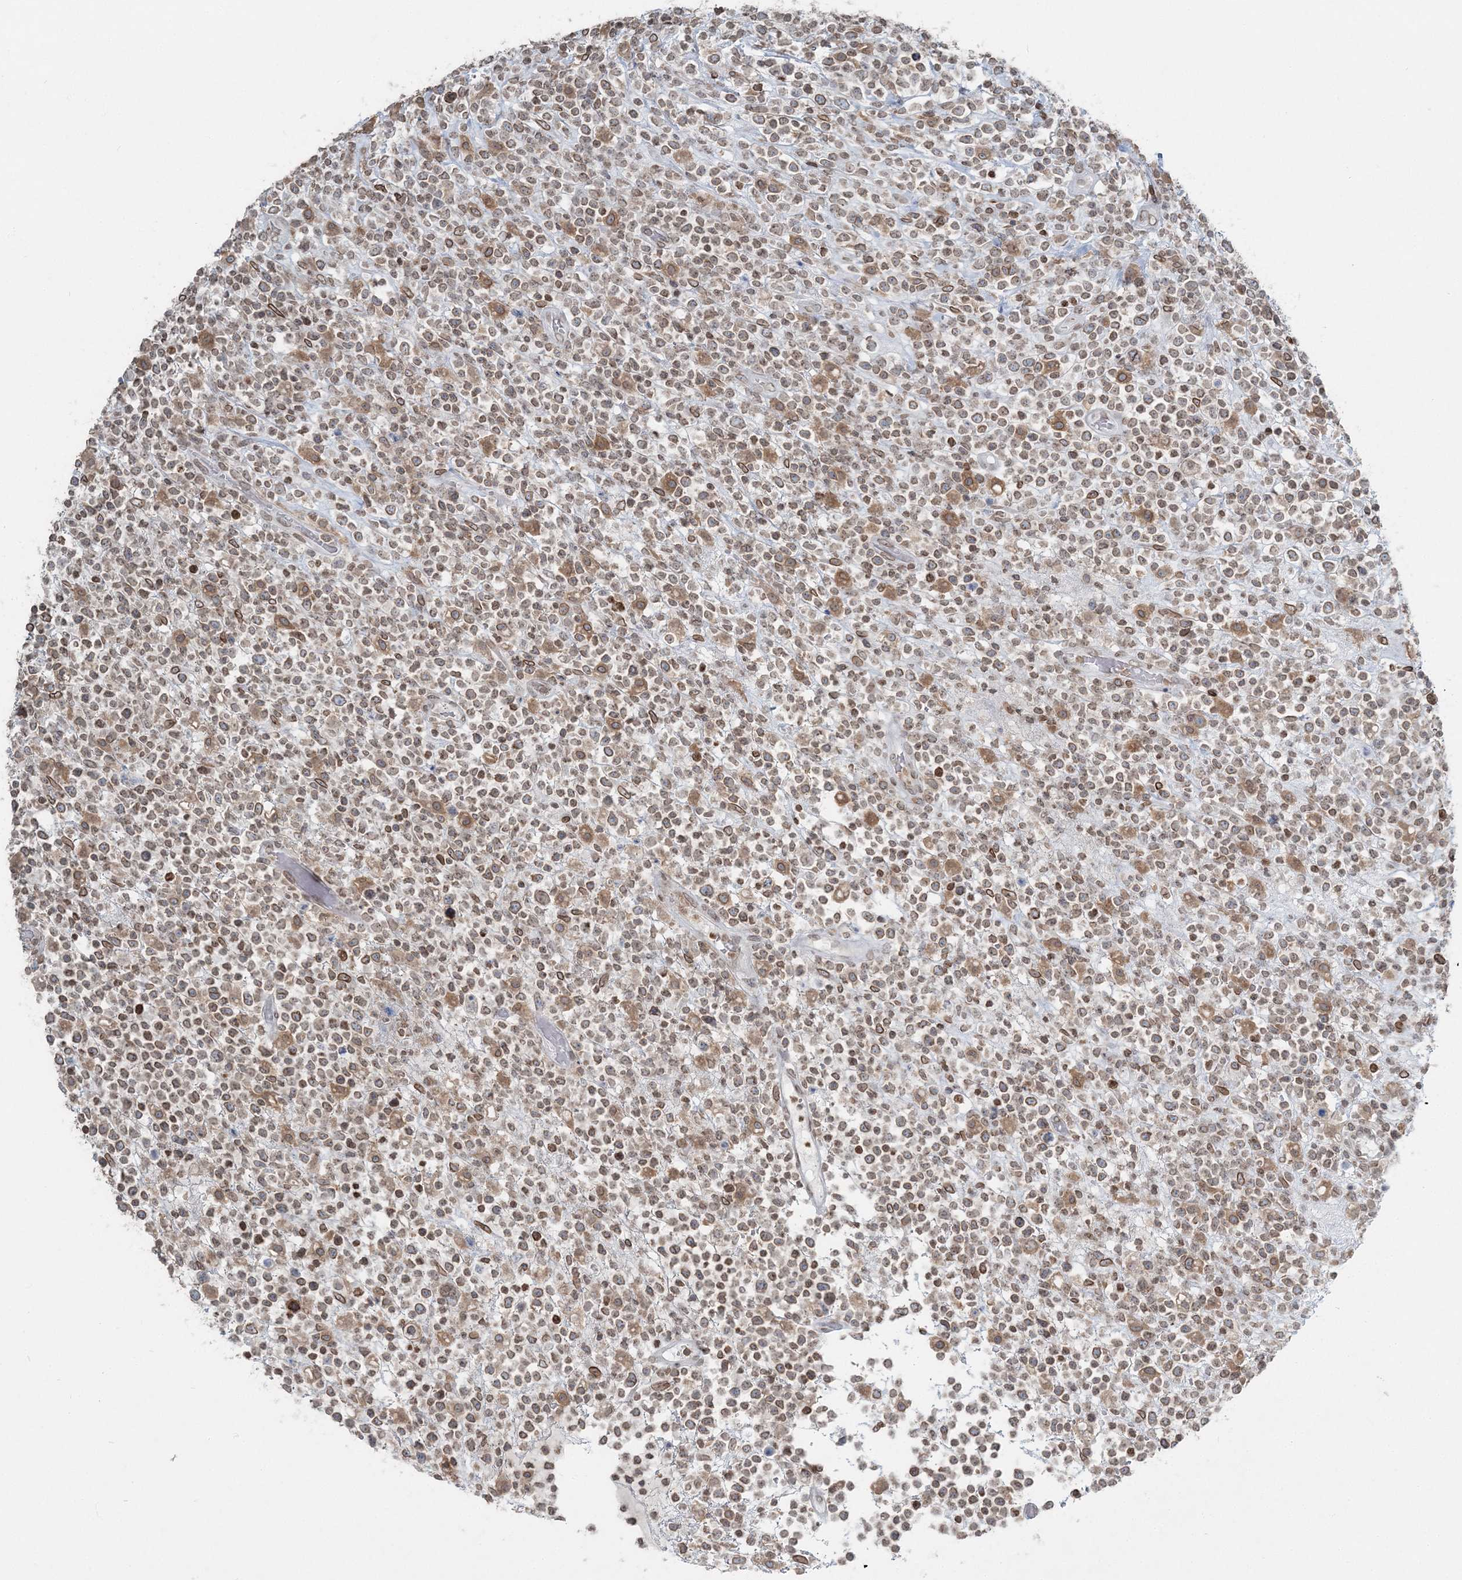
{"staining": {"intensity": "moderate", "quantity": ">75%", "location": "cytoplasmic/membranous,nuclear"}, "tissue": "lymphoma", "cell_type": "Tumor cells", "image_type": "cancer", "snomed": [{"axis": "morphology", "description": "Malignant lymphoma, non-Hodgkin's type, High grade"}, {"axis": "topography", "description": "Colon"}], "caption": "A micrograph showing moderate cytoplasmic/membranous and nuclear expression in about >75% of tumor cells in malignant lymphoma, non-Hodgkin's type (high-grade), as visualized by brown immunohistochemical staining.", "gene": "GJD4", "patient": {"sex": "female", "age": 53}}